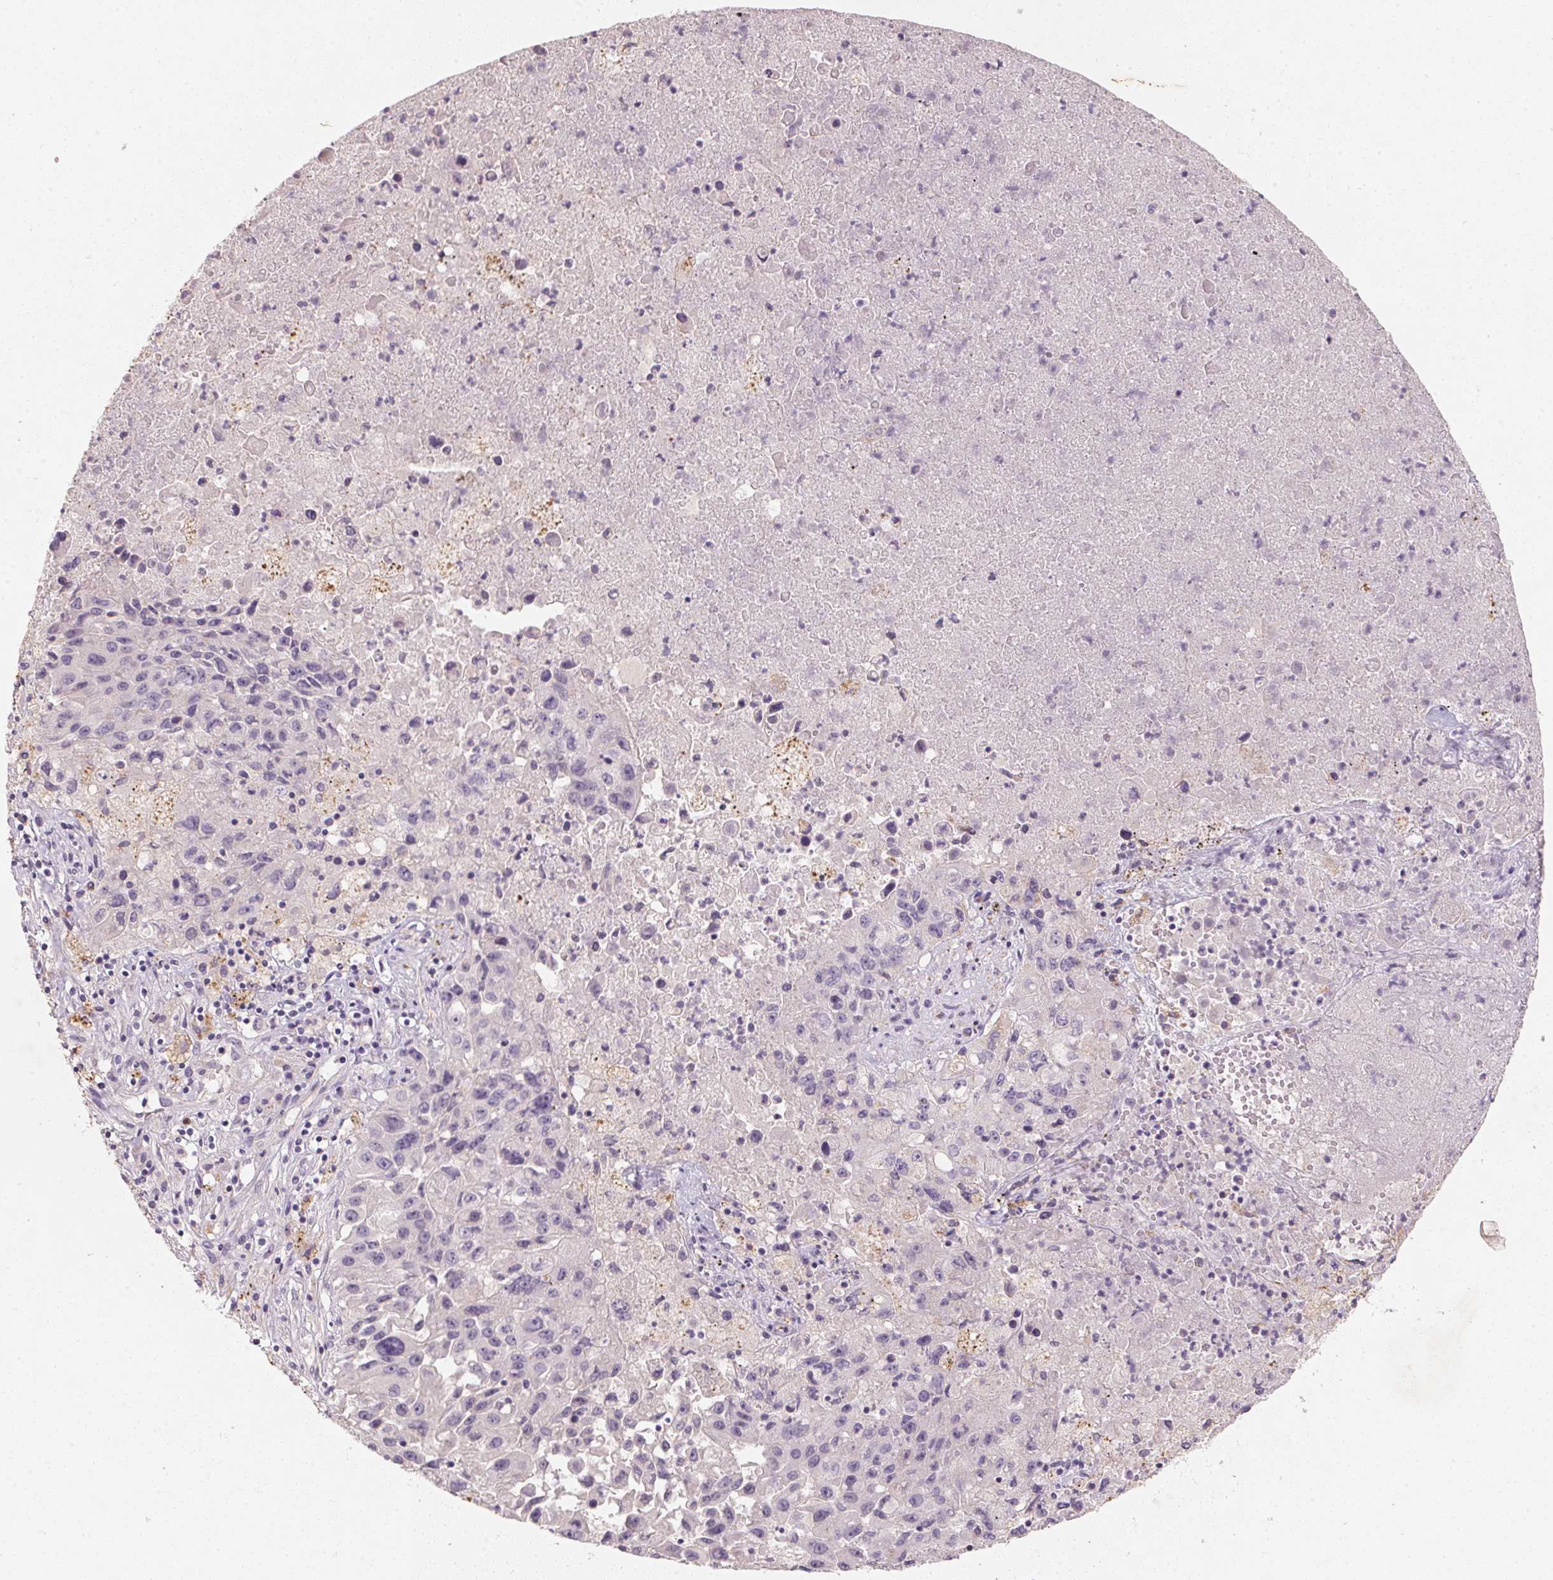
{"staining": {"intensity": "negative", "quantity": "none", "location": "none"}, "tissue": "lung cancer", "cell_type": "Tumor cells", "image_type": "cancer", "snomed": [{"axis": "morphology", "description": "Squamous cell carcinoma, NOS"}, {"axis": "topography", "description": "Lung"}], "caption": "An immunohistochemistry (IHC) micrograph of lung cancer (squamous cell carcinoma) is shown. There is no staining in tumor cells of lung cancer (squamous cell carcinoma).", "gene": "CXCL5", "patient": {"sex": "male", "age": 63}}